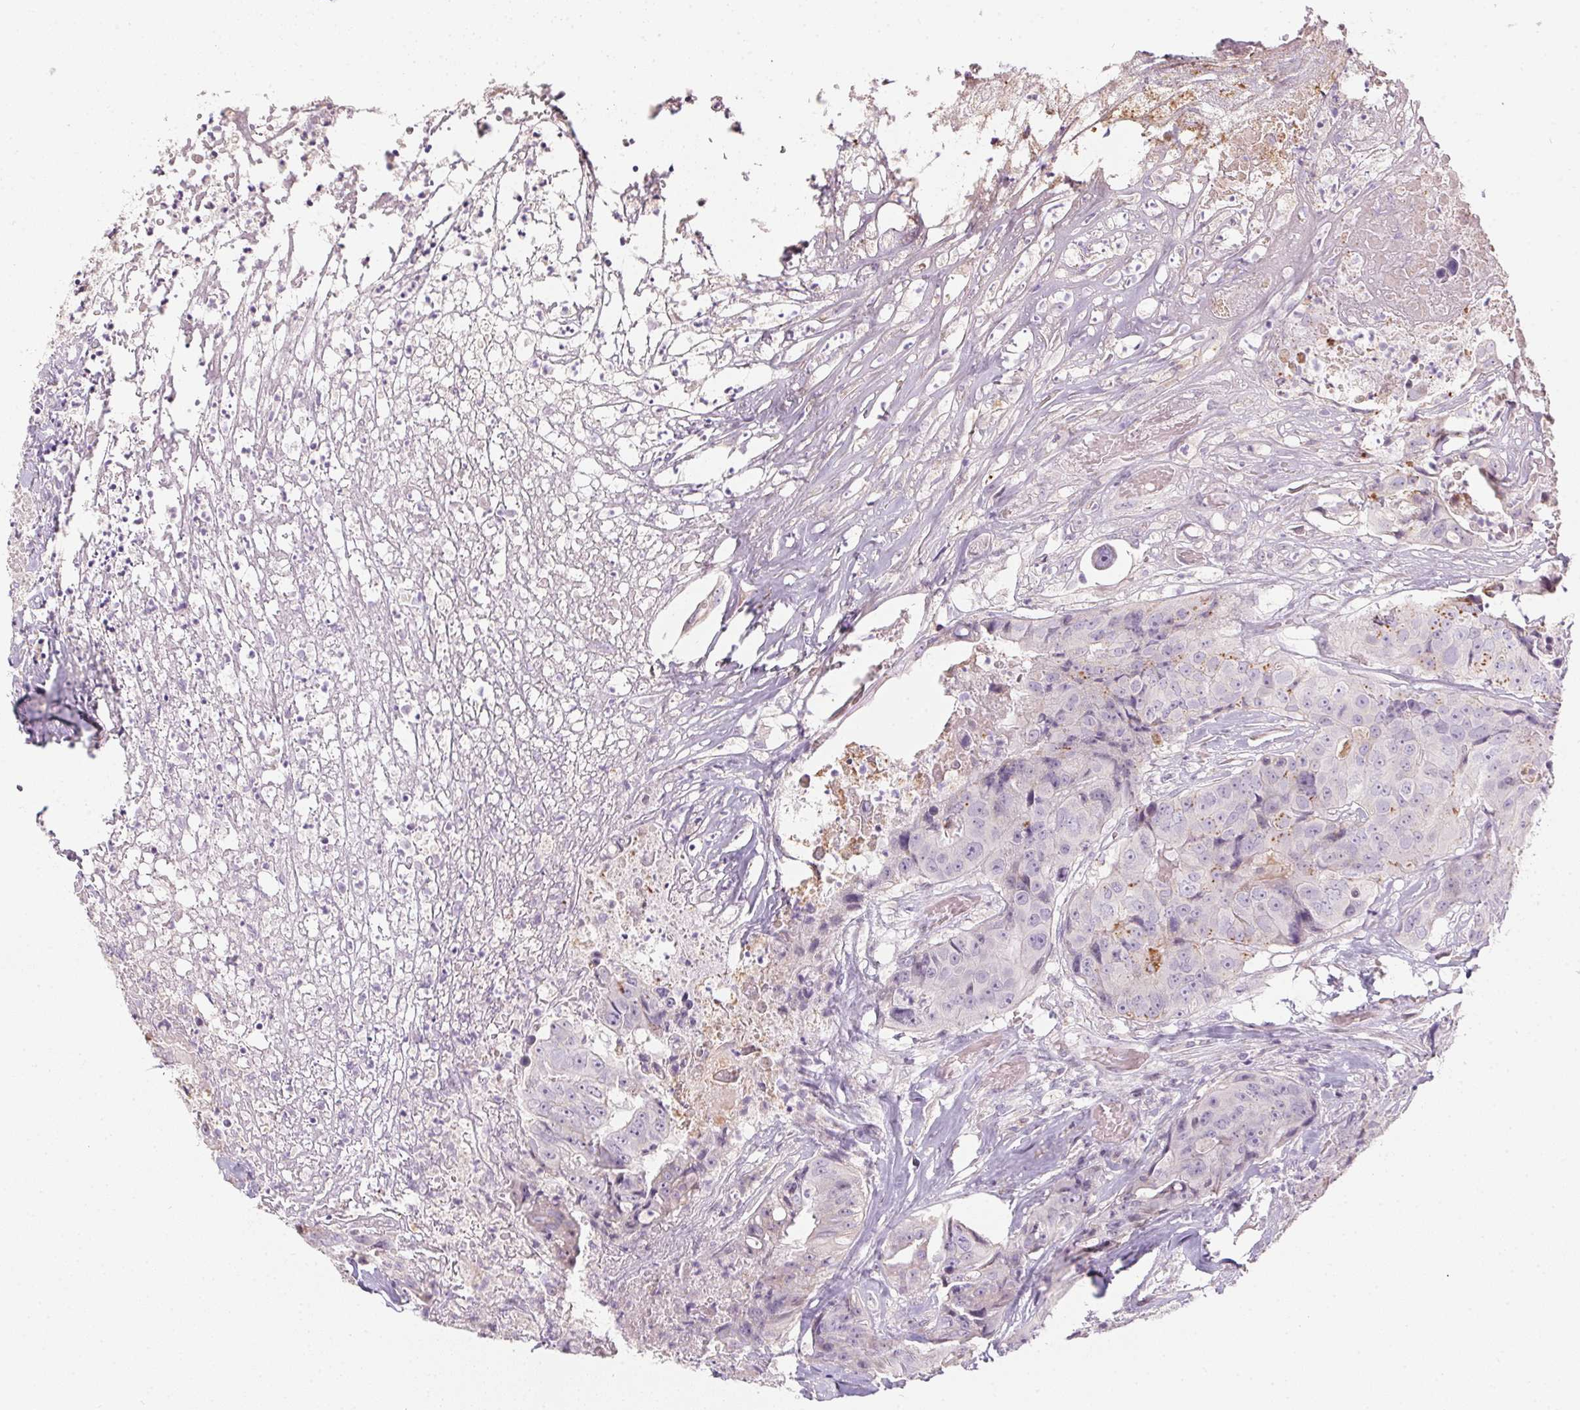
{"staining": {"intensity": "moderate", "quantity": "<25%", "location": "cytoplasmic/membranous"}, "tissue": "colorectal cancer", "cell_type": "Tumor cells", "image_type": "cancer", "snomed": [{"axis": "morphology", "description": "Adenocarcinoma, NOS"}, {"axis": "topography", "description": "Rectum"}], "caption": "A brown stain shows moderate cytoplasmic/membranous expression of a protein in human colorectal cancer tumor cells. (brown staining indicates protein expression, while blue staining denotes nuclei).", "gene": "CTCFL", "patient": {"sex": "female", "age": 62}}